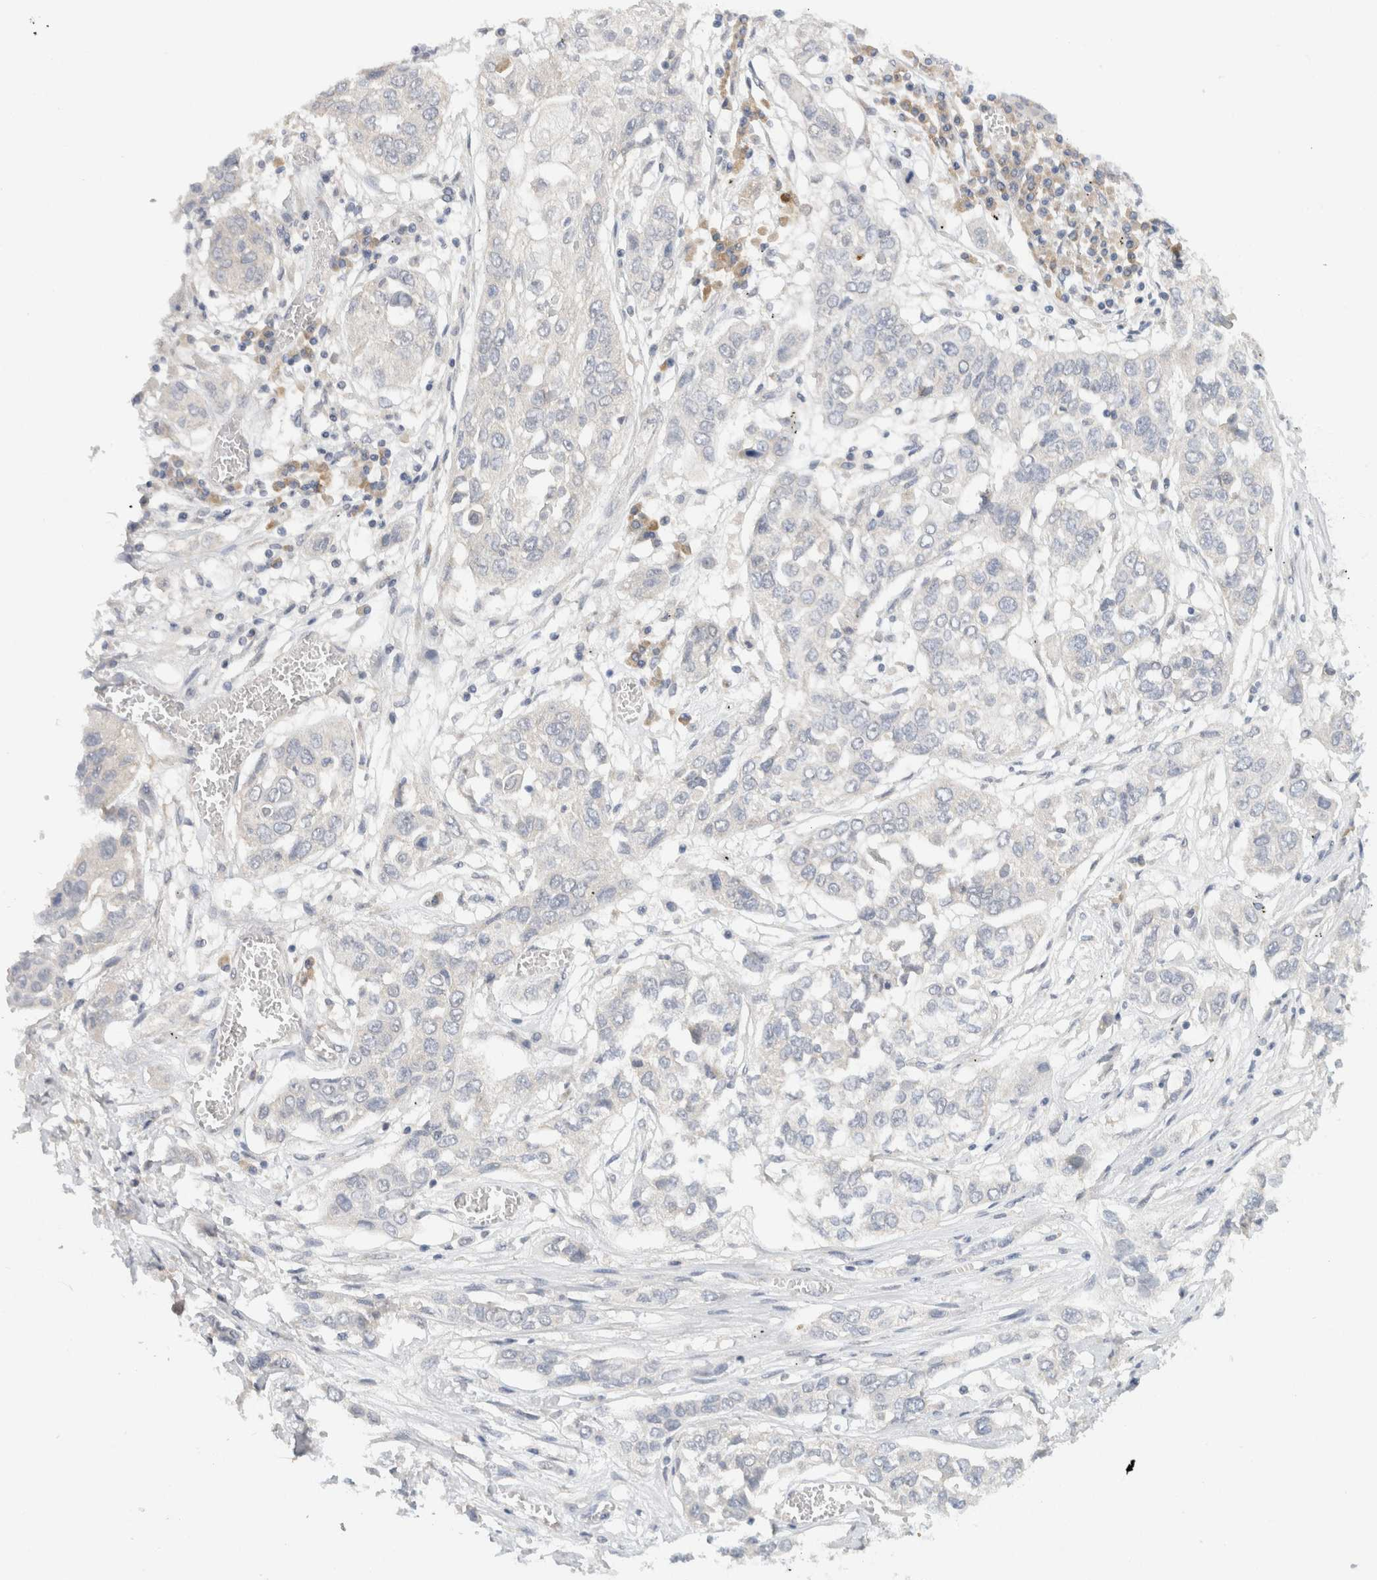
{"staining": {"intensity": "negative", "quantity": "none", "location": "none"}, "tissue": "lung cancer", "cell_type": "Tumor cells", "image_type": "cancer", "snomed": [{"axis": "morphology", "description": "Squamous cell carcinoma, NOS"}, {"axis": "topography", "description": "Lung"}], "caption": "IHC histopathology image of neoplastic tissue: squamous cell carcinoma (lung) stained with DAB displays no significant protein positivity in tumor cells. Nuclei are stained in blue.", "gene": "CHRM4", "patient": {"sex": "male", "age": 71}}